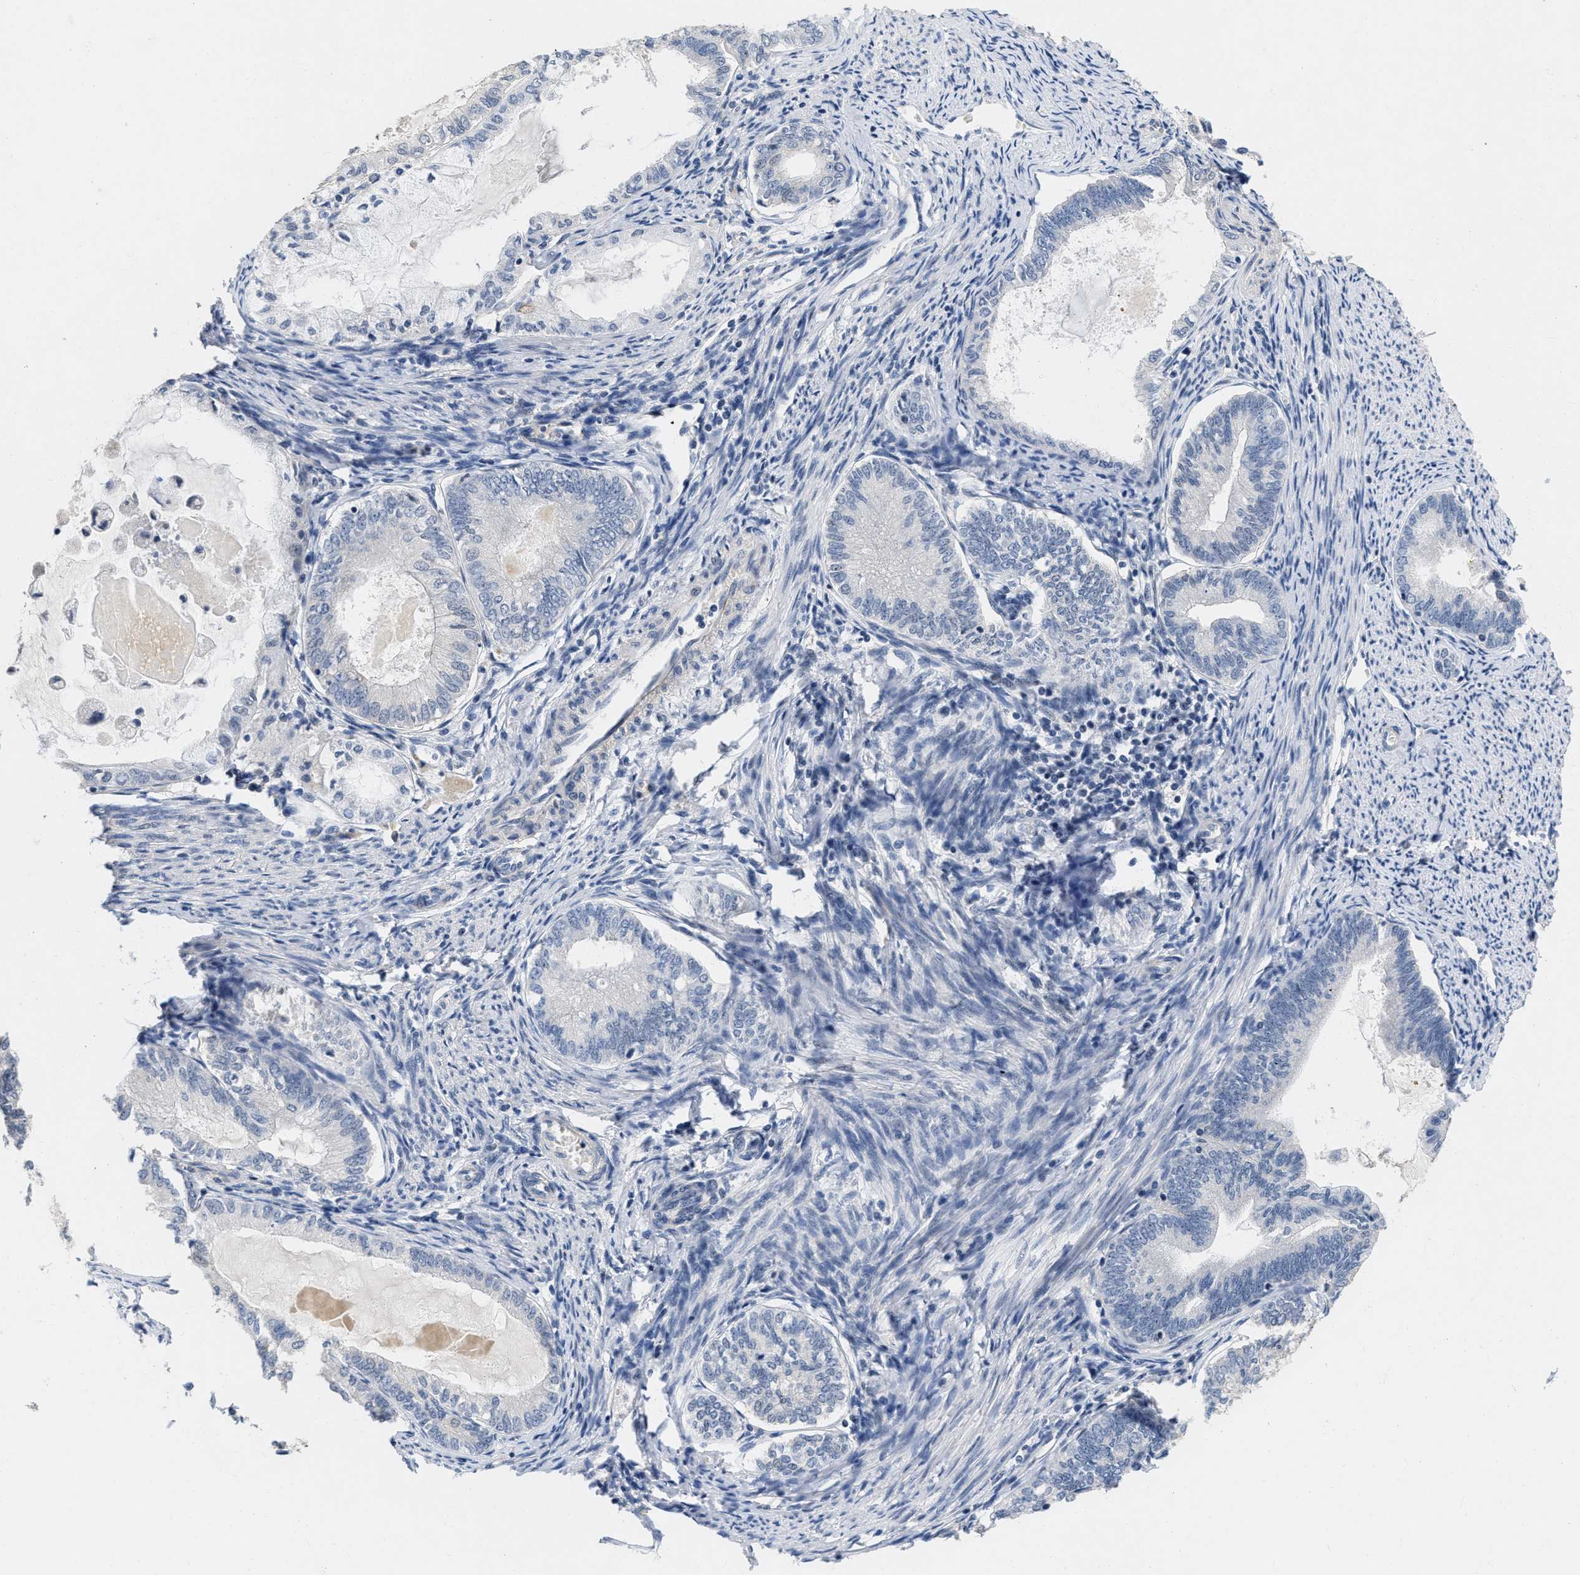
{"staining": {"intensity": "negative", "quantity": "none", "location": "none"}, "tissue": "endometrial cancer", "cell_type": "Tumor cells", "image_type": "cancer", "snomed": [{"axis": "morphology", "description": "Adenocarcinoma, NOS"}, {"axis": "topography", "description": "Endometrium"}], "caption": "This is an IHC micrograph of endometrial cancer. There is no positivity in tumor cells.", "gene": "VIP", "patient": {"sex": "female", "age": 86}}